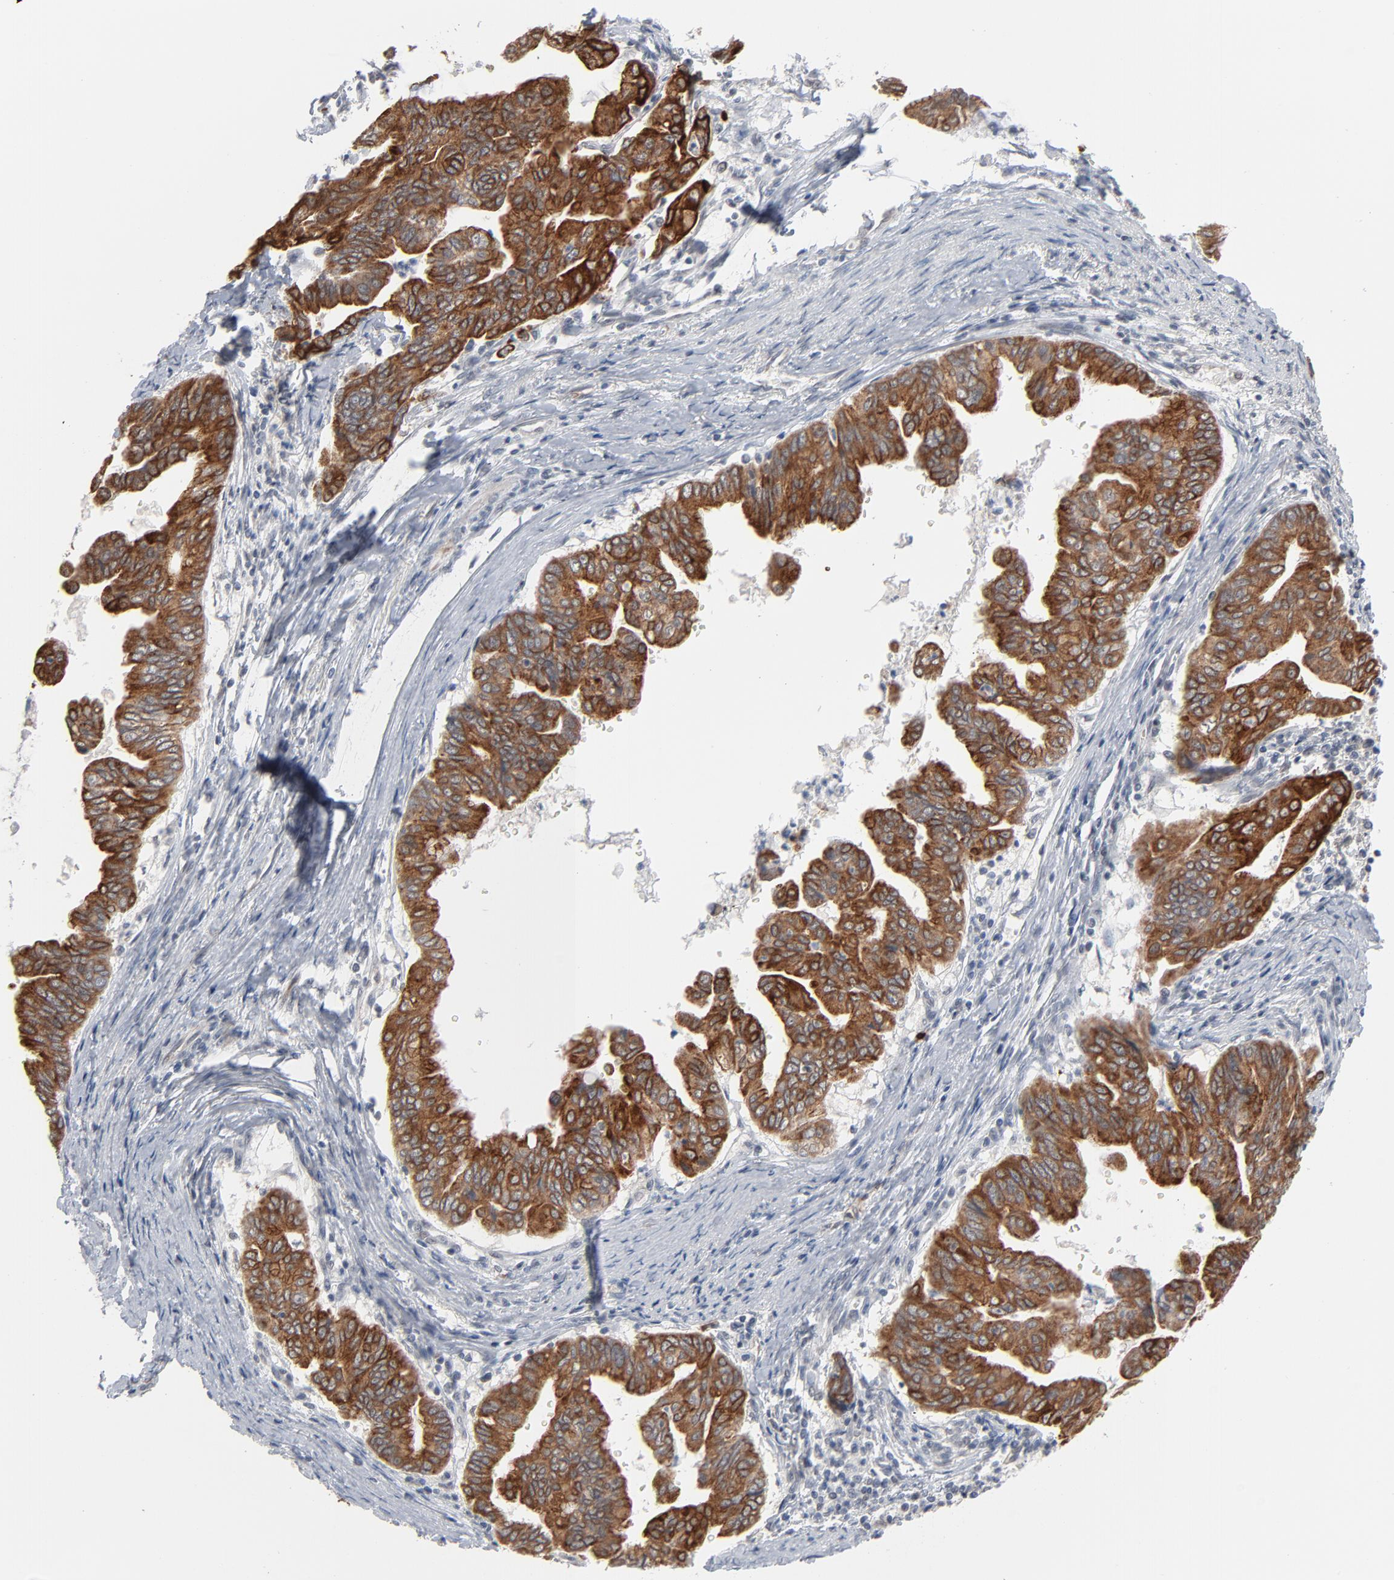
{"staining": {"intensity": "strong", "quantity": ">75%", "location": "cytoplasmic/membranous"}, "tissue": "stomach cancer", "cell_type": "Tumor cells", "image_type": "cancer", "snomed": [{"axis": "morphology", "description": "Adenocarcinoma, NOS"}, {"axis": "topography", "description": "Stomach, upper"}], "caption": "Tumor cells show high levels of strong cytoplasmic/membranous staining in approximately >75% of cells in human stomach adenocarcinoma.", "gene": "ITPR3", "patient": {"sex": "male", "age": 80}}